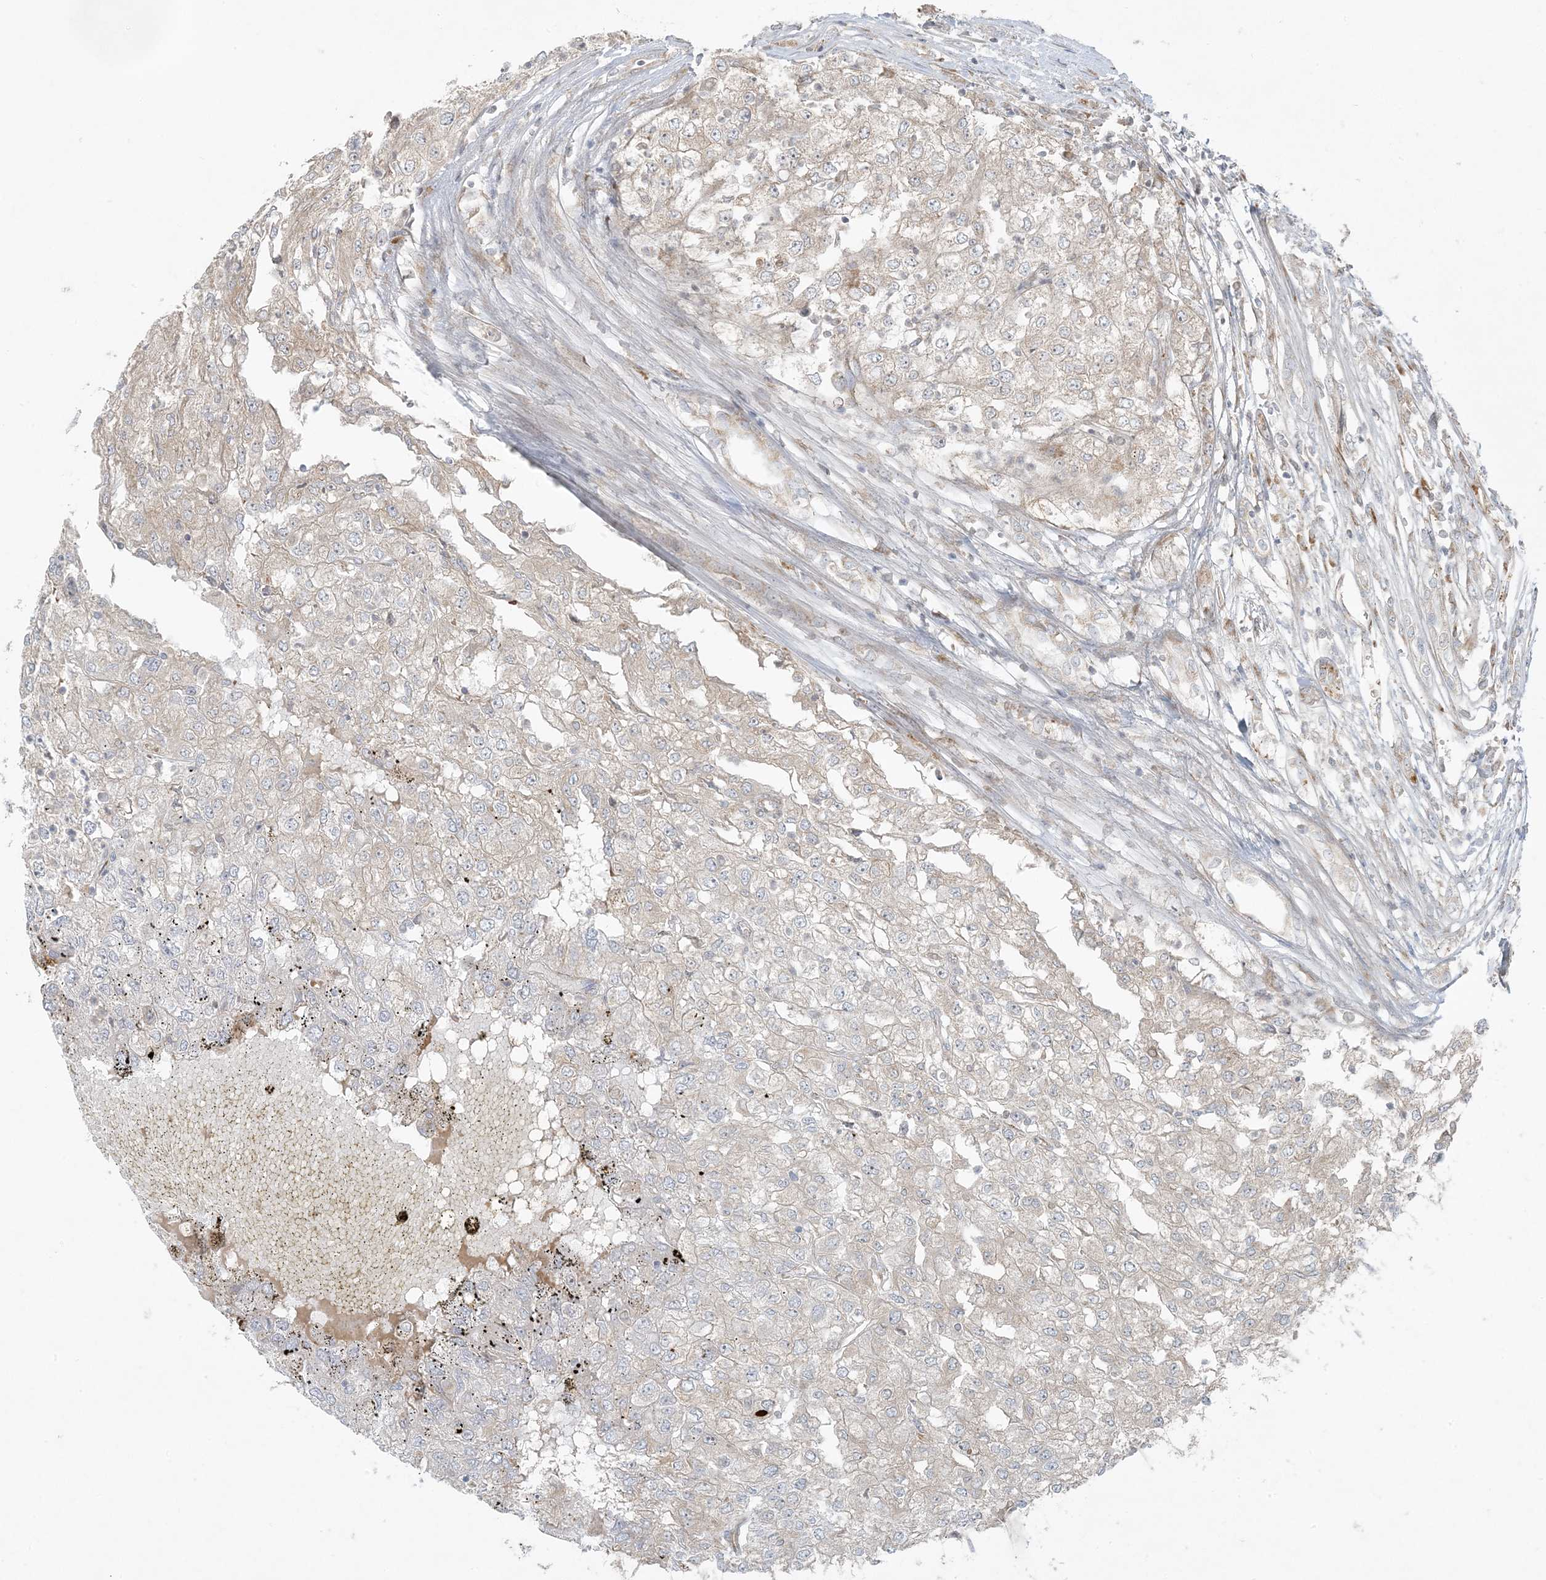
{"staining": {"intensity": "negative", "quantity": "none", "location": "none"}, "tissue": "renal cancer", "cell_type": "Tumor cells", "image_type": "cancer", "snomed": [{"axis": "morphology", "description": "Adenocarcinoma, NOS"}, {"axis": "topography", "description": "Kidney"}], "caption": "Immunohistochemical staining of renal cancer demonstrates no significant expression in tumor cells.", "gene": "ZNF263", "patient": {"sex": "female", "age": 54}}